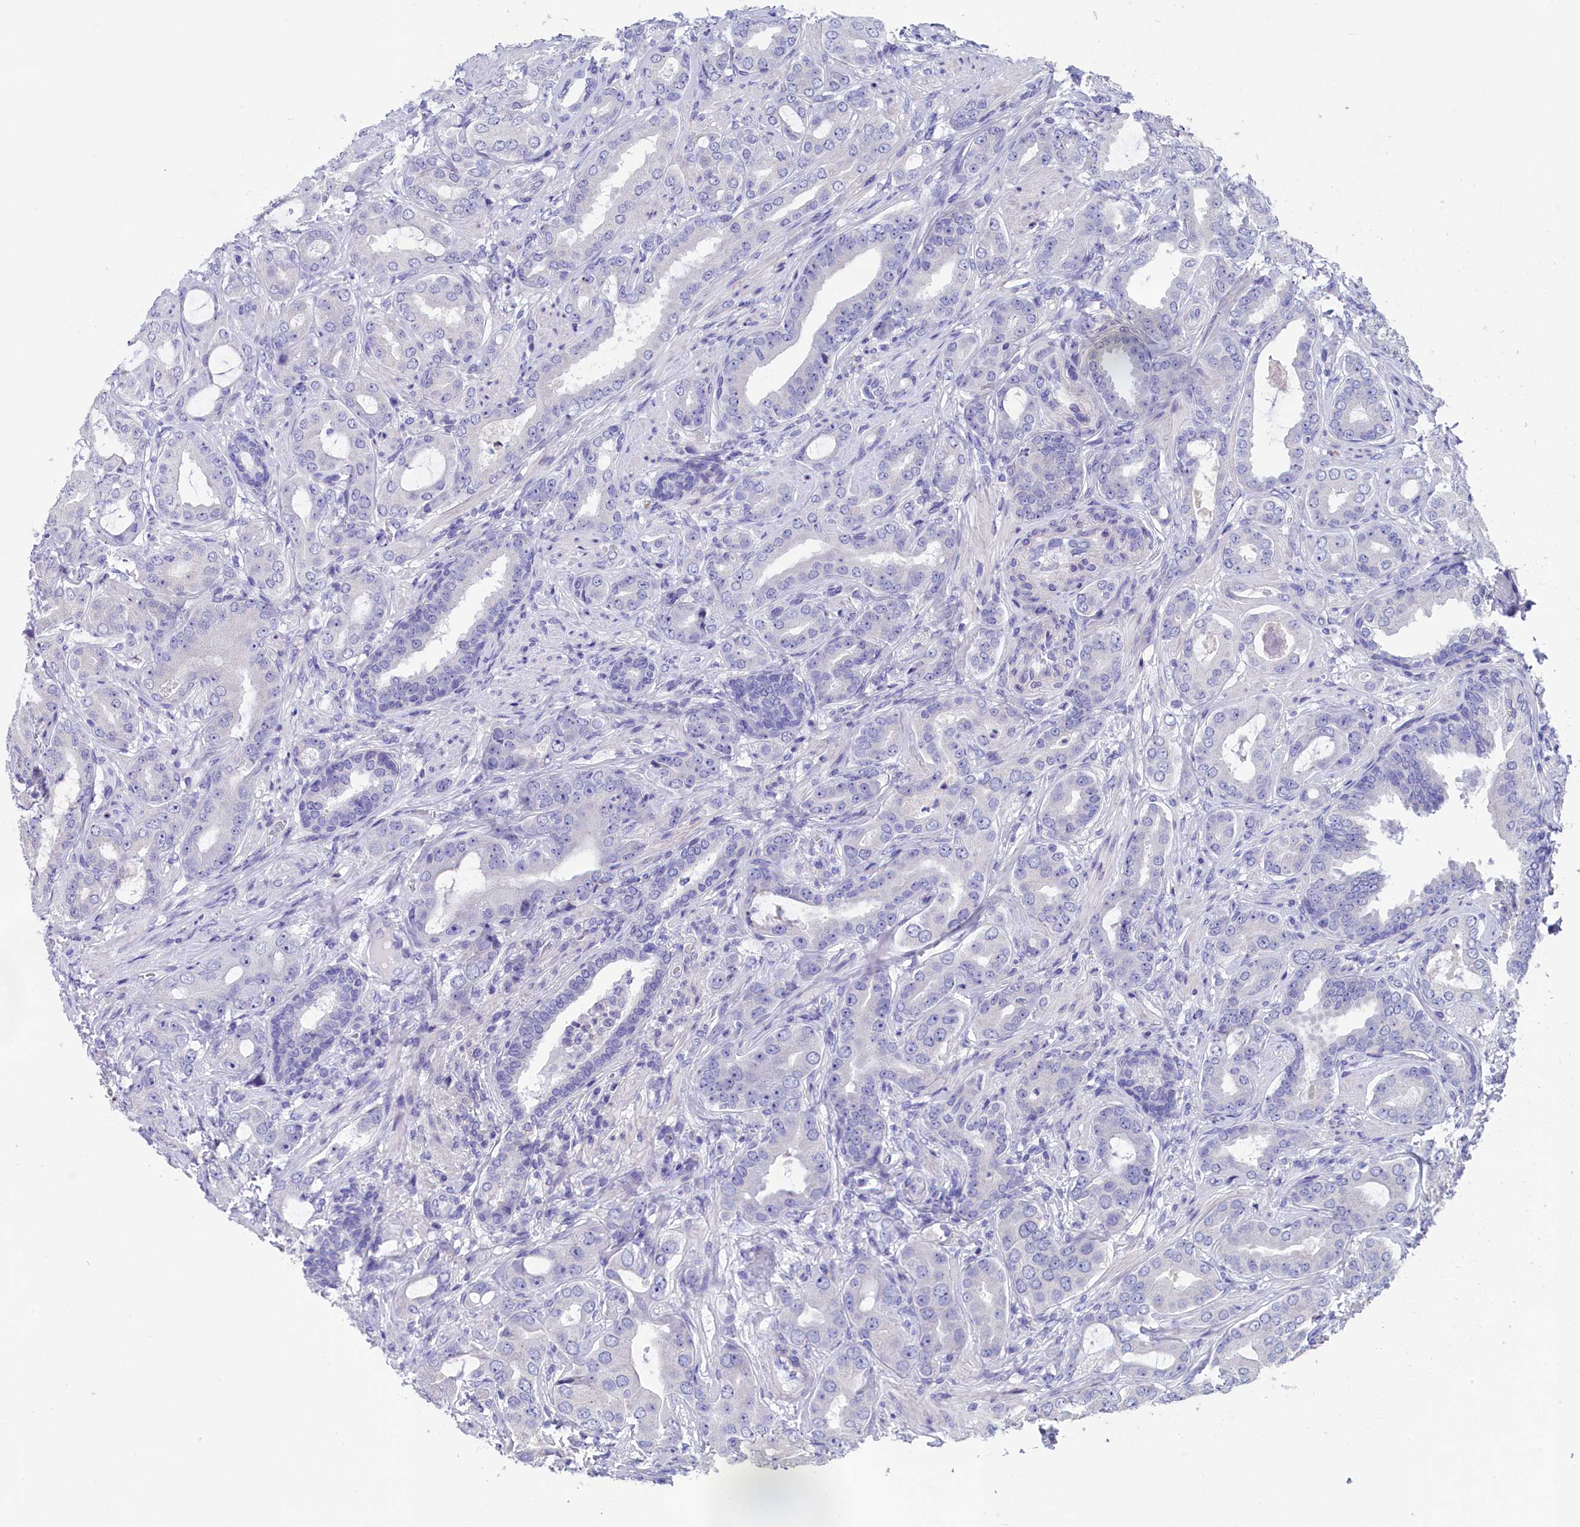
{"staining": {"intensity": "negative", "quantity": "none", "location": "none"}, "tissue": "prostate cancer", "cell_type": "Tumor cells", "image_type": "cancer", "snomed": [{"axis": "morphology", "description": "Adenocarcinoma, Low grade"}, {"axis": "topography", "description": "Prostate"}], "caption": "Immunohistochemical staining of human low-grade adenocarcinoma (prostate) displays no significant positivity in tumor cells.", "gene": "PRDM12", "patient": {"sex": "male", "age": 57}}